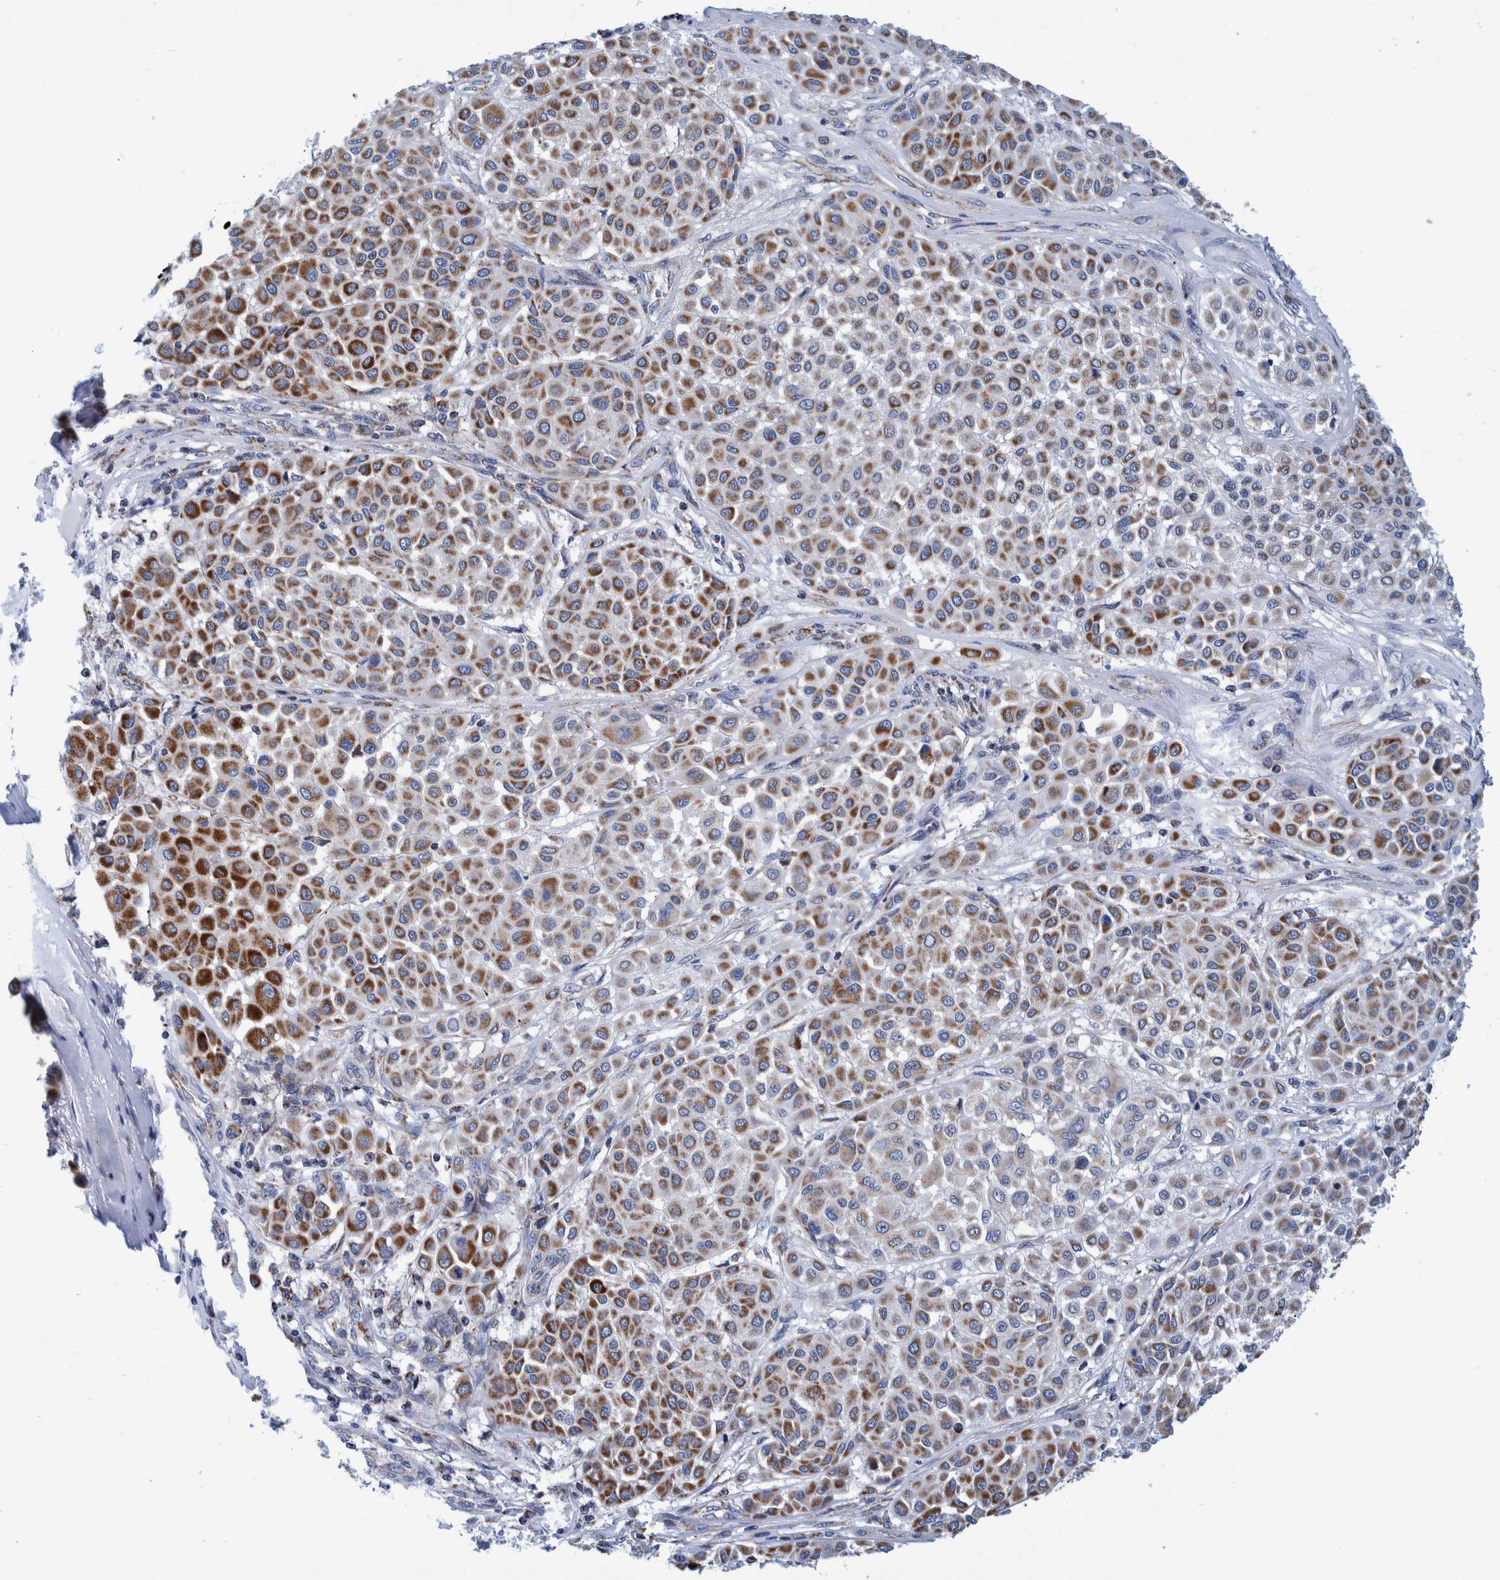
{"staining": {"intensity": "moderate", "quantity": ">75%", "location": "cytoplasmic/membranous"}, "tissue": "melanoma", "cell_type": "Tumor cells", "image_type": "cancer", "snomed": [{"axis": "morphology", "description": "Malignant melanoma, Metastatic site"}, {"axis": "topography", "description": "Soft tissue"}], "caption": "An immunohistochemistry image of neoplastic tissue is shown. Protein staining in brown highlights moderate cytoplasmic/membranous positivity in melanoma within tumor cells.", "gene": "BZW2", "patient": {"sex": "male", "age": 41}}